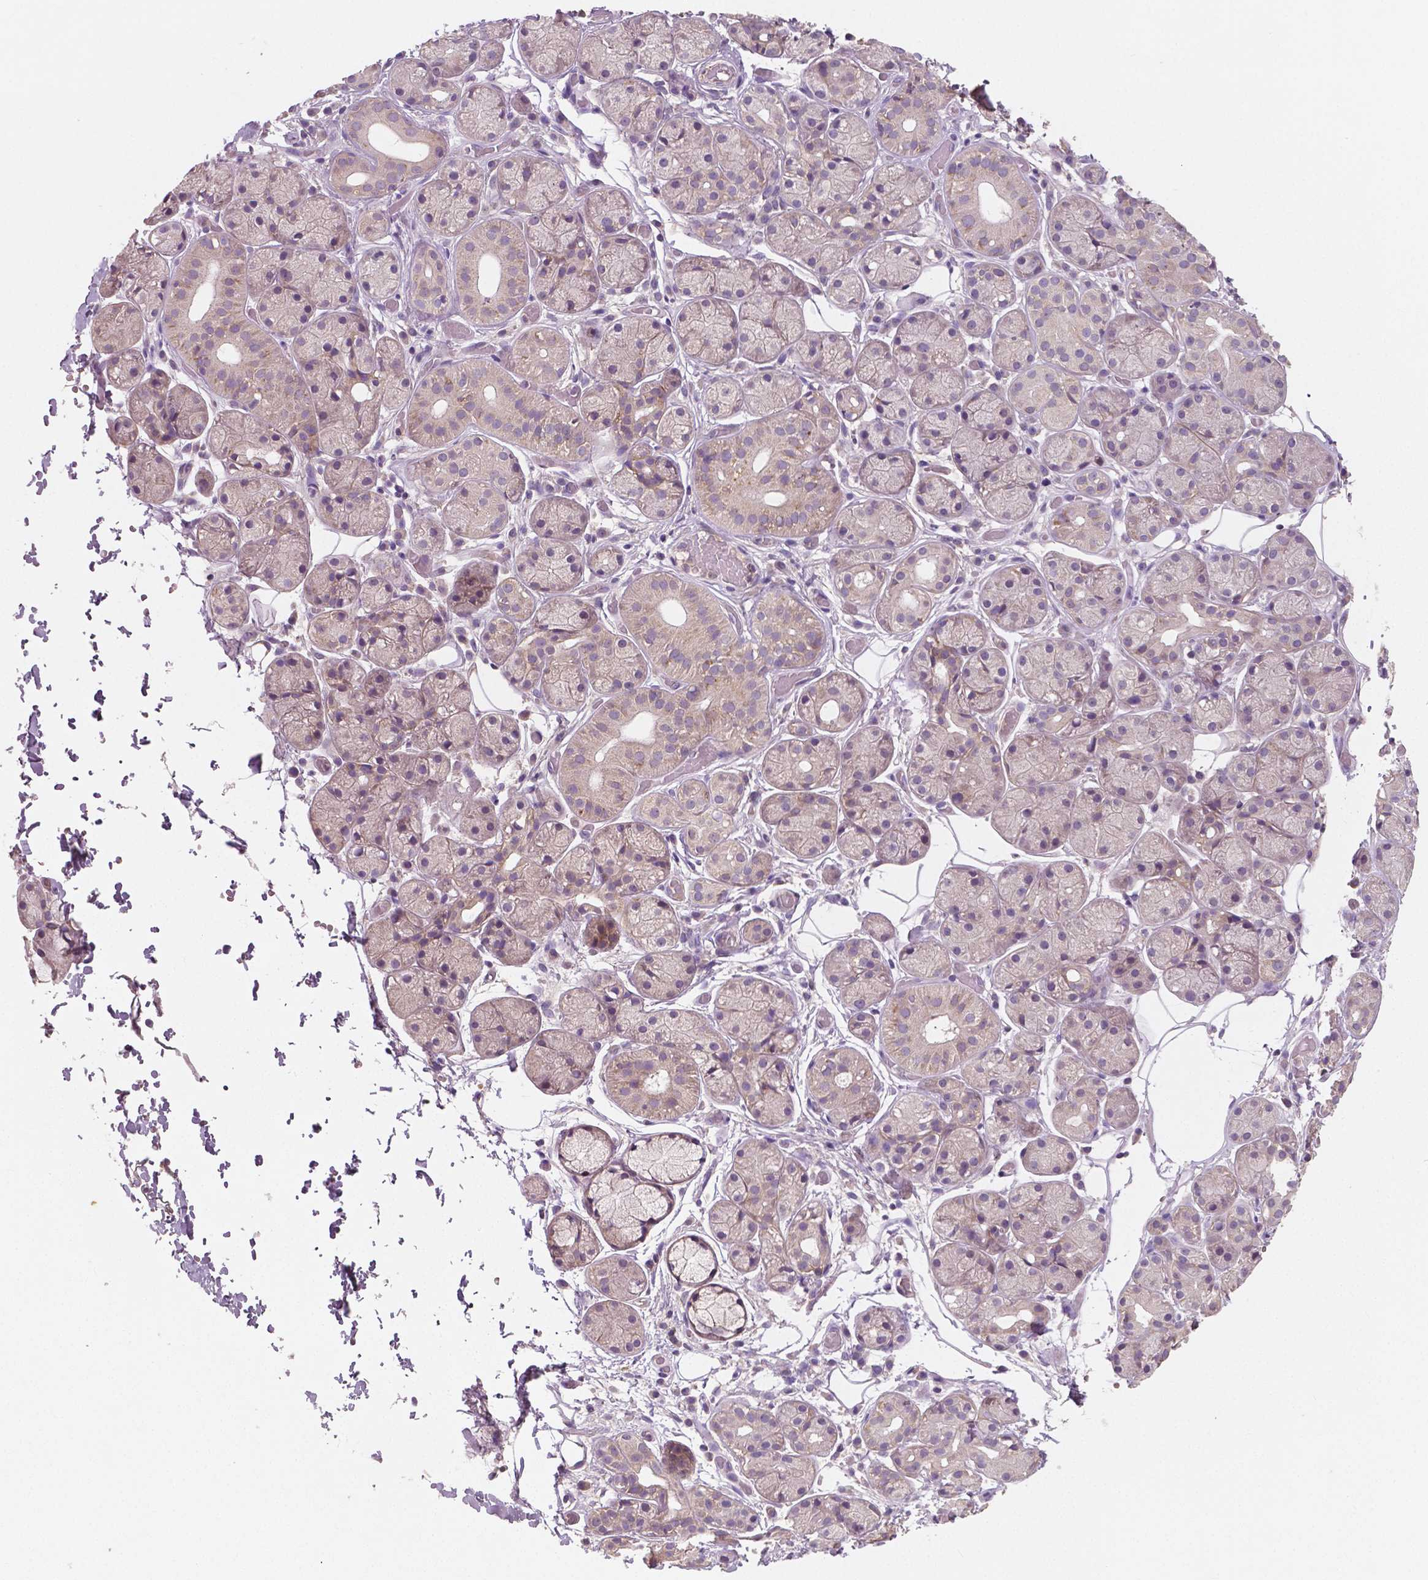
{"staining": {"intensity": "weak", "quantity": "<25%", "location": "cytoplasmic/membranous,nuclear"}, "tissue": "salivary gland", "cell_type": "Glandular cells", "image_type": "normal", "snomed": [{"axis": "morphology", "description": "Normal tissue, NOS"}, {"axis": "topography", "description": "Salivary gland"}, {"axis": "topography", "description": "Peripheral nerve tissue"}], "caption": "This is an IHC micrograph of benign salivary gland. There is no positivity in glandular cells.", "gene": "LSM14B", "patient": {"sex": "male", "age": 71}}